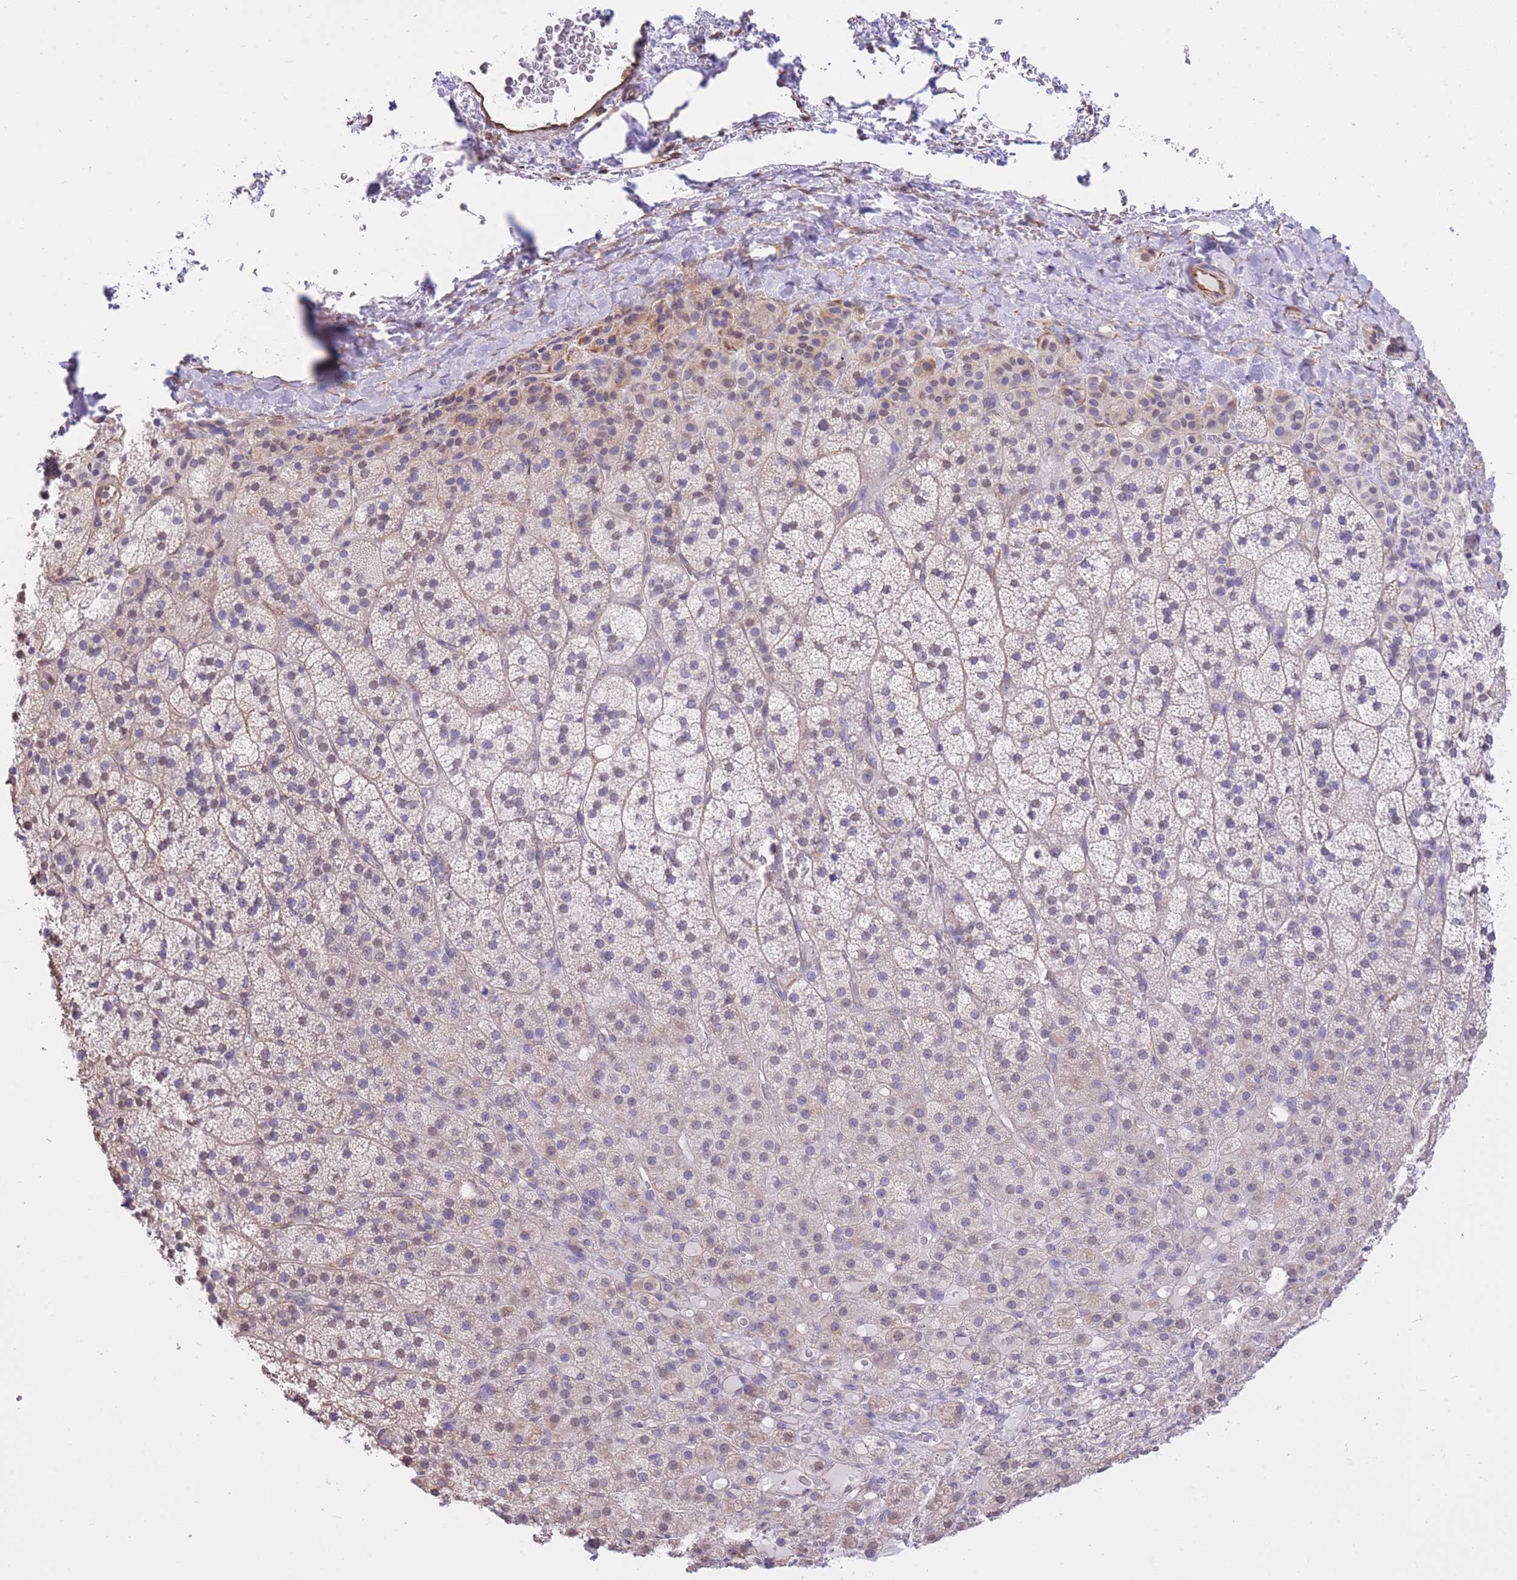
{"staining": {"intensity": "weak", "quantity": "25%-75%", "location": "cytoplasmic/membranous"}, "tissue": "adrenal gland", "cell_type": "Glandular cells", "image_type": "normal", "snomed": [{"axis": "morphology", "description": "Normal tissue, NOS"}, {"axis": "topography", "description": "Adrenal gland"}], "caption": "Brown immunohistochemical staining in normal human adrenal gland shows weak cytoplasmic/membranous staining in about 25%-75% of glandular cells. (DAB = brown stain, brightfield microscopy at high magnification).", "gene": "PSG11", "patient": {"sex": "female", "age": 58}}